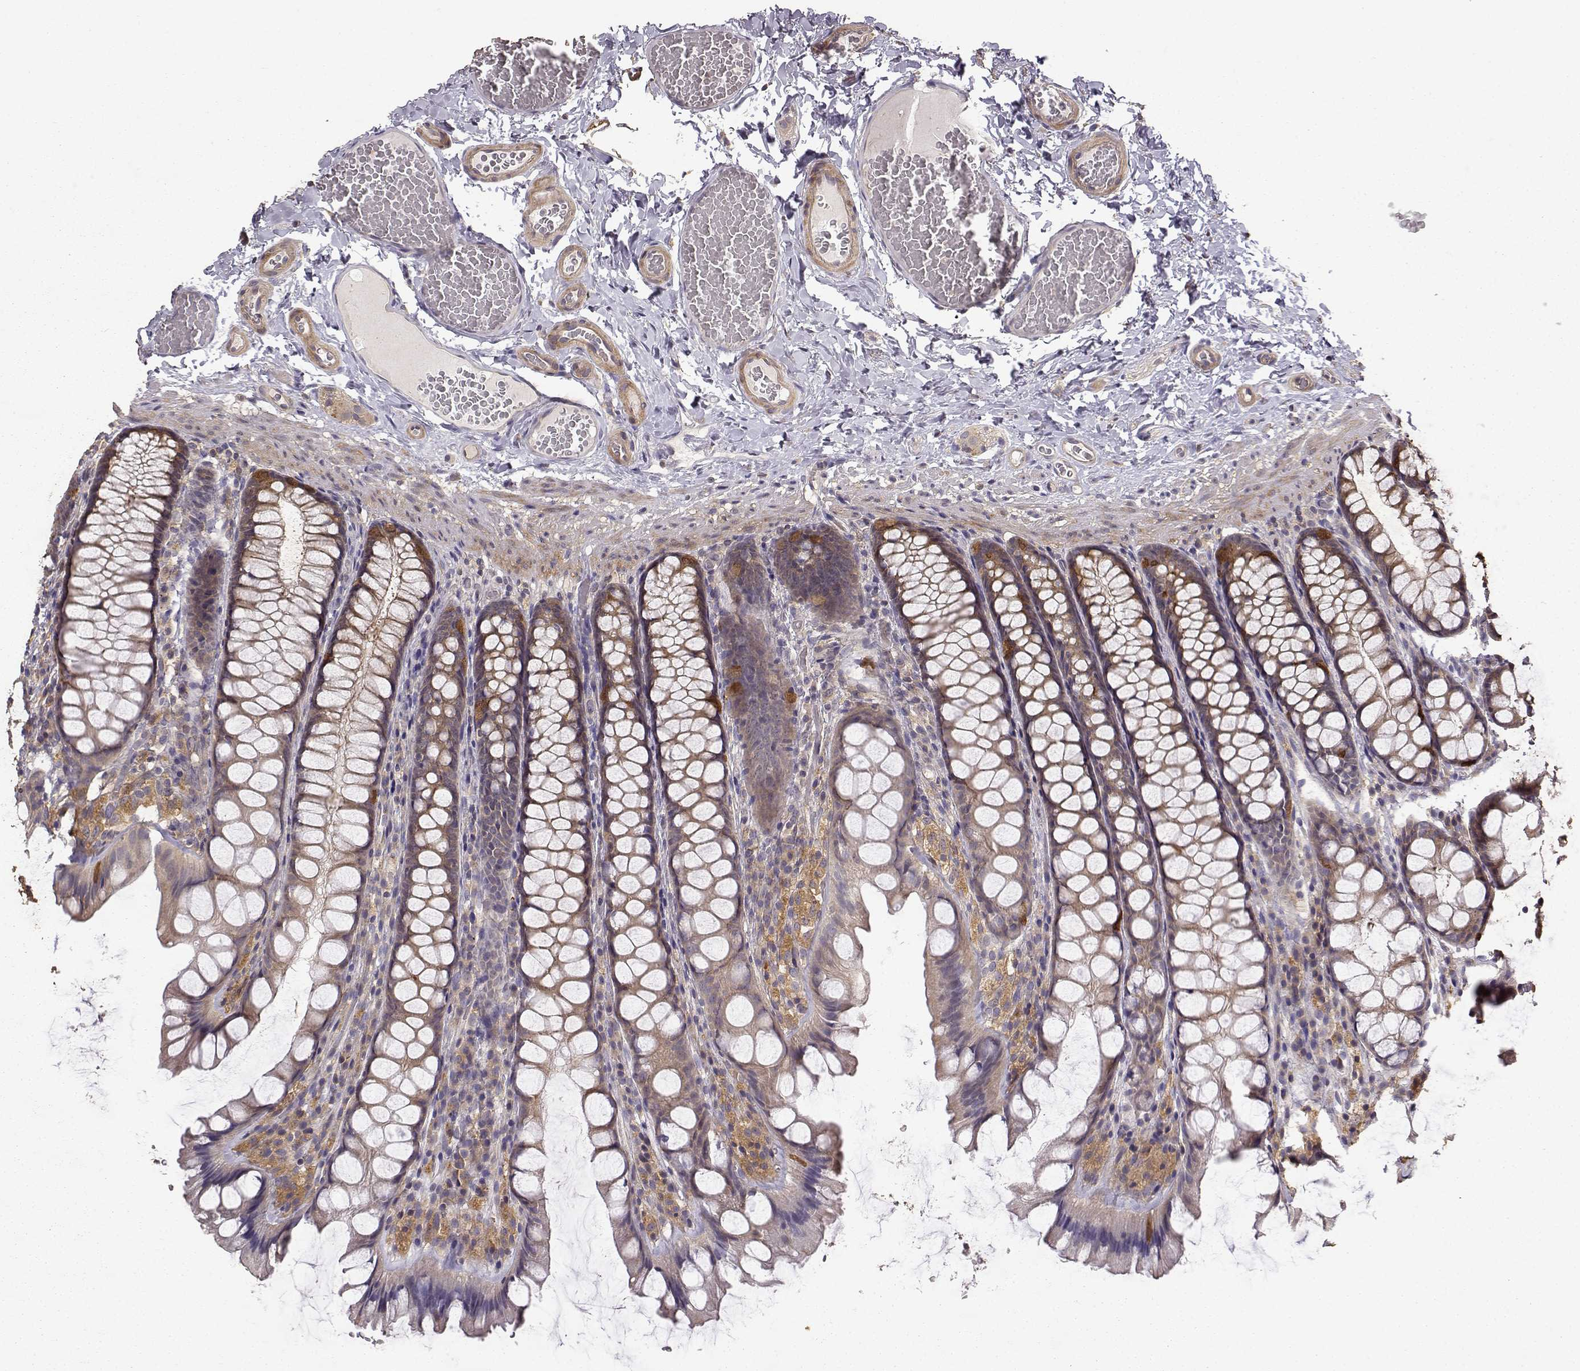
{"staining": {"intensity": "weak", "quantity": "25%-75%", "location": "cytoplasmic/membranous"}, "tissue": "colon", "cell_type": "Endothelial cells", "image_type": "normal", "snomed": [{"axis": "morphology", "description": "Normal tissue, NOS"}, {"axis": "topography", "description": "Colon"}], "caption": "A high-resolution photomicrograph shows IHC staining of normal colon, which demonstrates weak cytoplasmic/membranous positivity in approximately 25%-75% of endothelial cells. (DAB (3,3'-diaminobenzidine) IHC with brightfield microscopy, high magnification).", "gene": "CRIM1", "patient": {"sex": "male", "age": 47}}